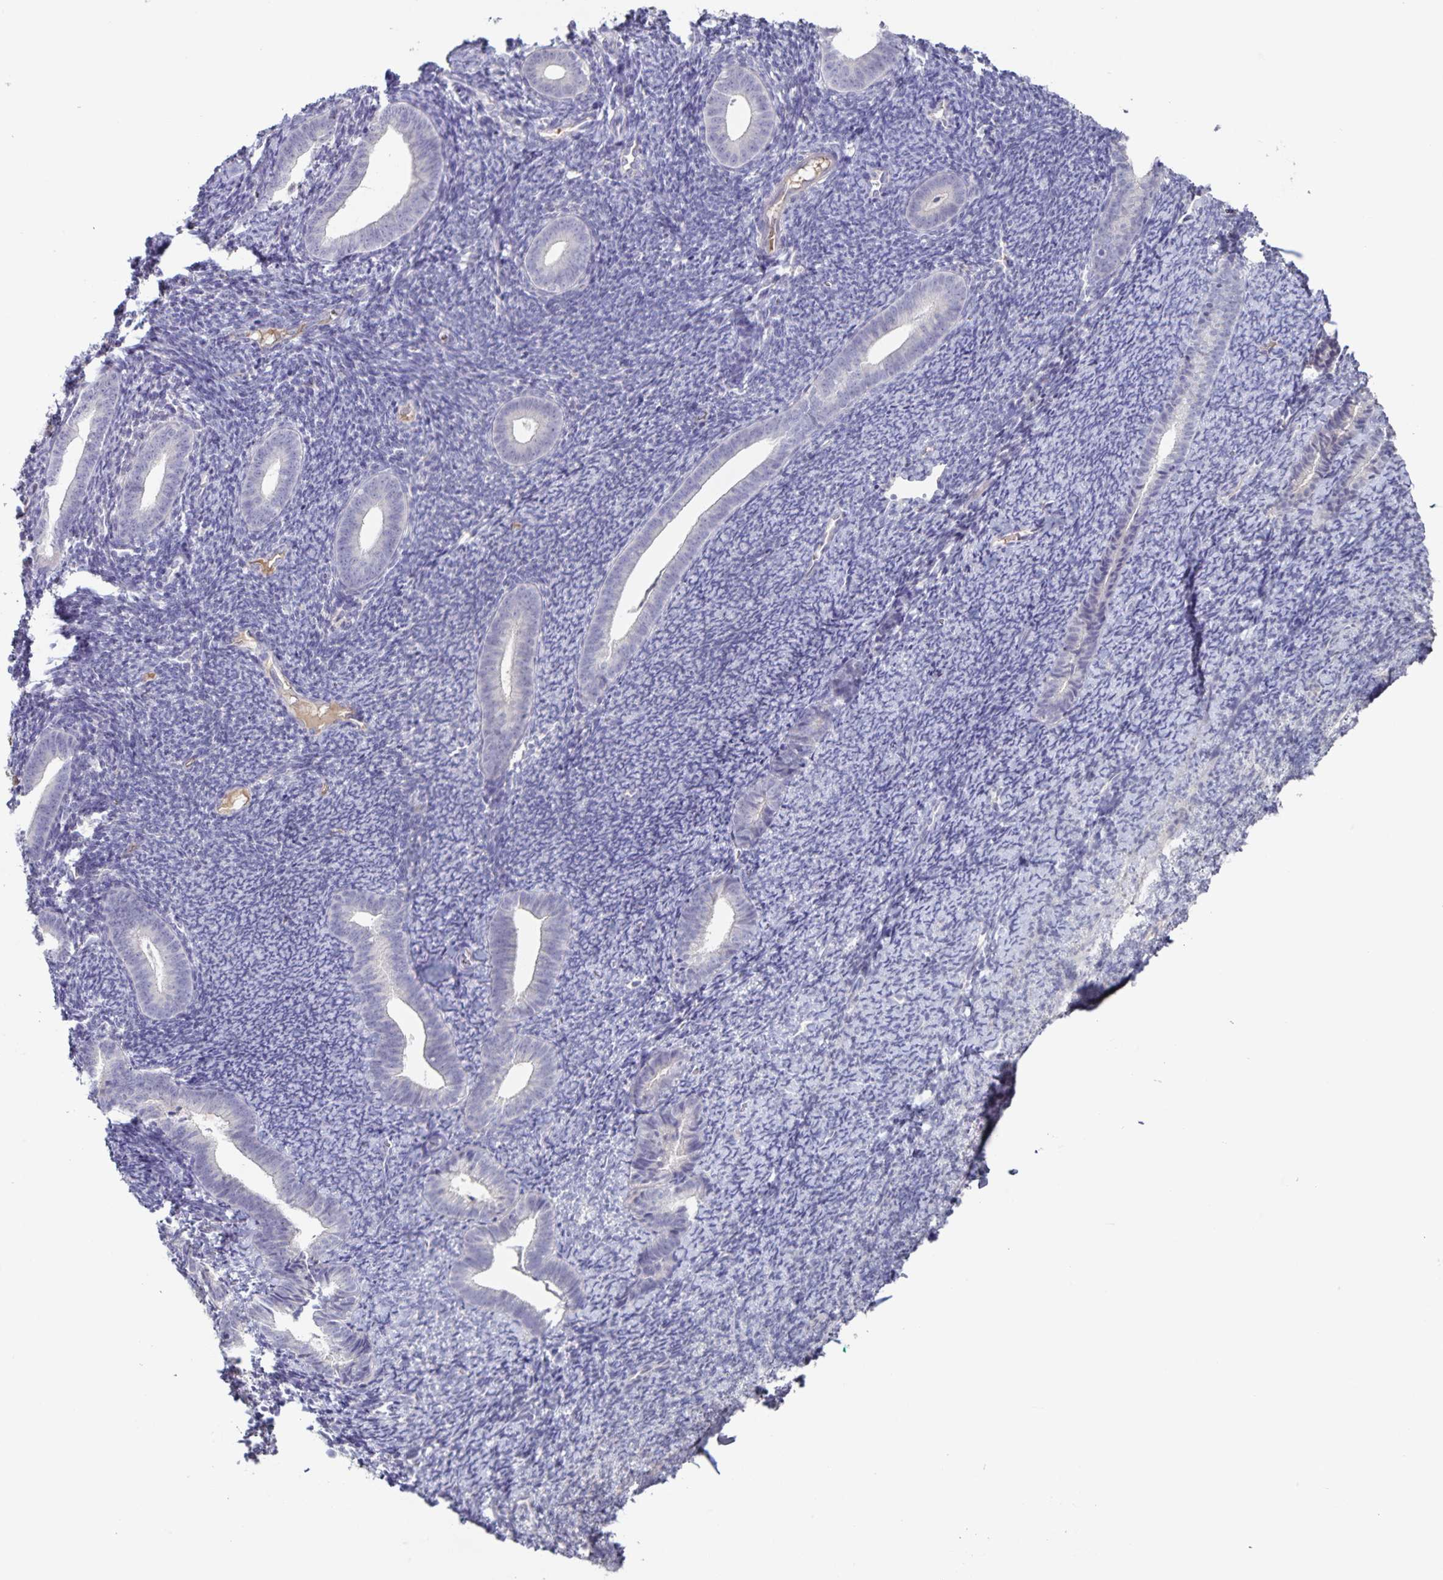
{"staining": {"intensity": "negative", "quantity": "none", "location": "none"}, "tissue": "endometrium", "cell_type": "Cells in endometrial stroma", "image_type": "normal", "snomed": [{"axis": "morphology", "description": "Normal tissue, NOS"}, {"axis": "topography", "description": "Endometrium"}], "caption": "Cells in endometrial stroma are negative for brown protein staining in unremarkable endometrium. (DAB (3,3'-diaminobenzidine) immunohistochemistry (IHC) with hematoxylin counter stain).", "gene": "INSL5", "patient": {"sex": "female", "age": 39}}